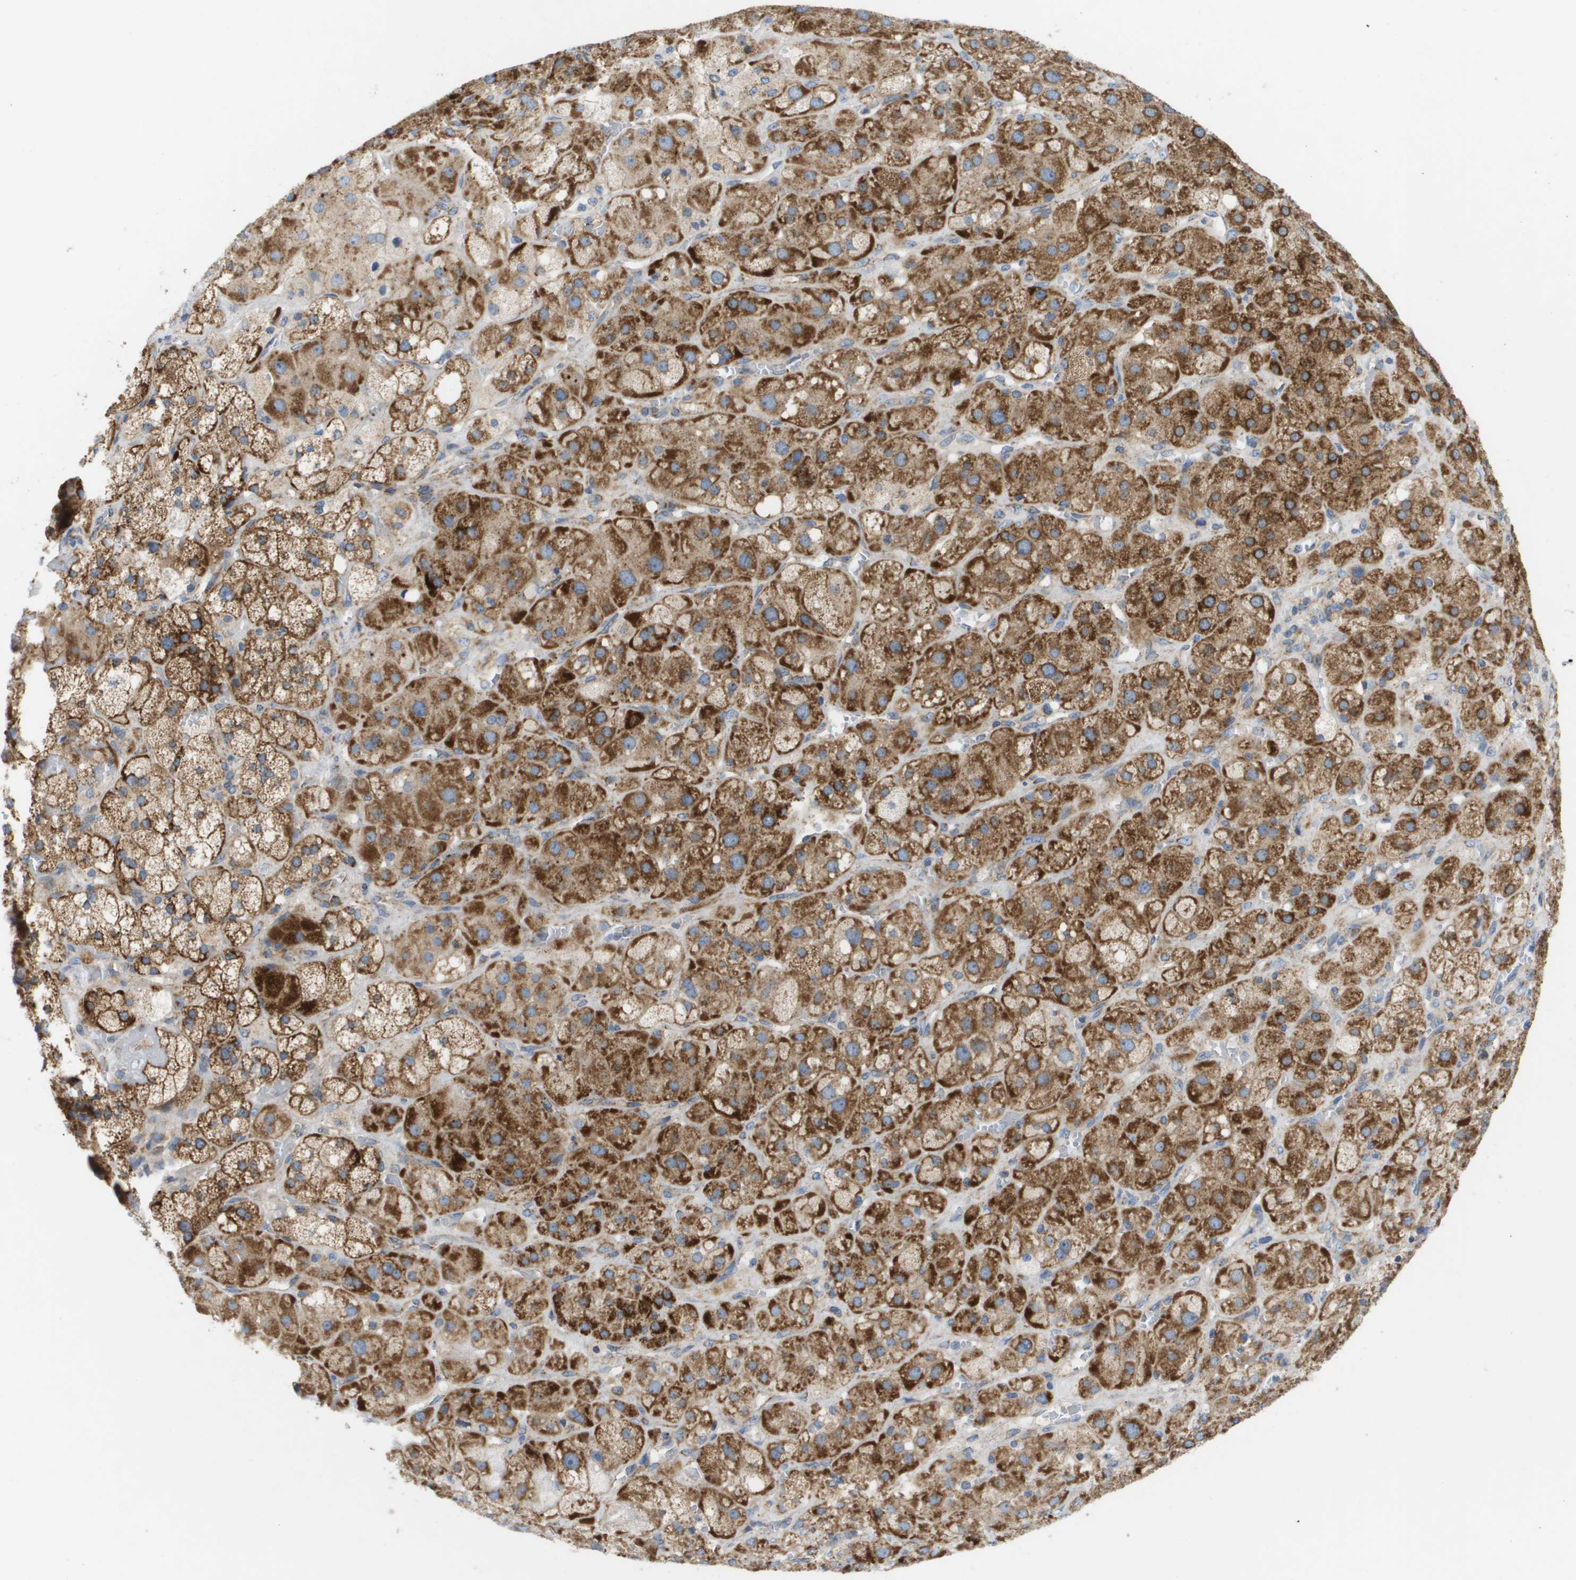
{"staining": {"intensity": "strong", "quantity": ">75%", "location": "cytoplasmic/membranous"}, "tissue": "adrenal gland", "cell_type": "Glandular cells", "image_type": "normal", "snomed": [{"axis": "morphology", "description": "Normal tissue, NOS"}, {"axis": "topography", "description": "Adrenal gland"}], "caption": "High-magnification brightfield microscopy of benign adrenal gland stained with DAB (3,3'-diaminobenzidine) (brown) and counterstained with hematoxylin (blue). glandular cells exhibit strong cytoplasmic/membranous expression is identified in approximately>75% of cells.", "gene": "FIS1", "patient": {"sex": "female", "age": 47}}